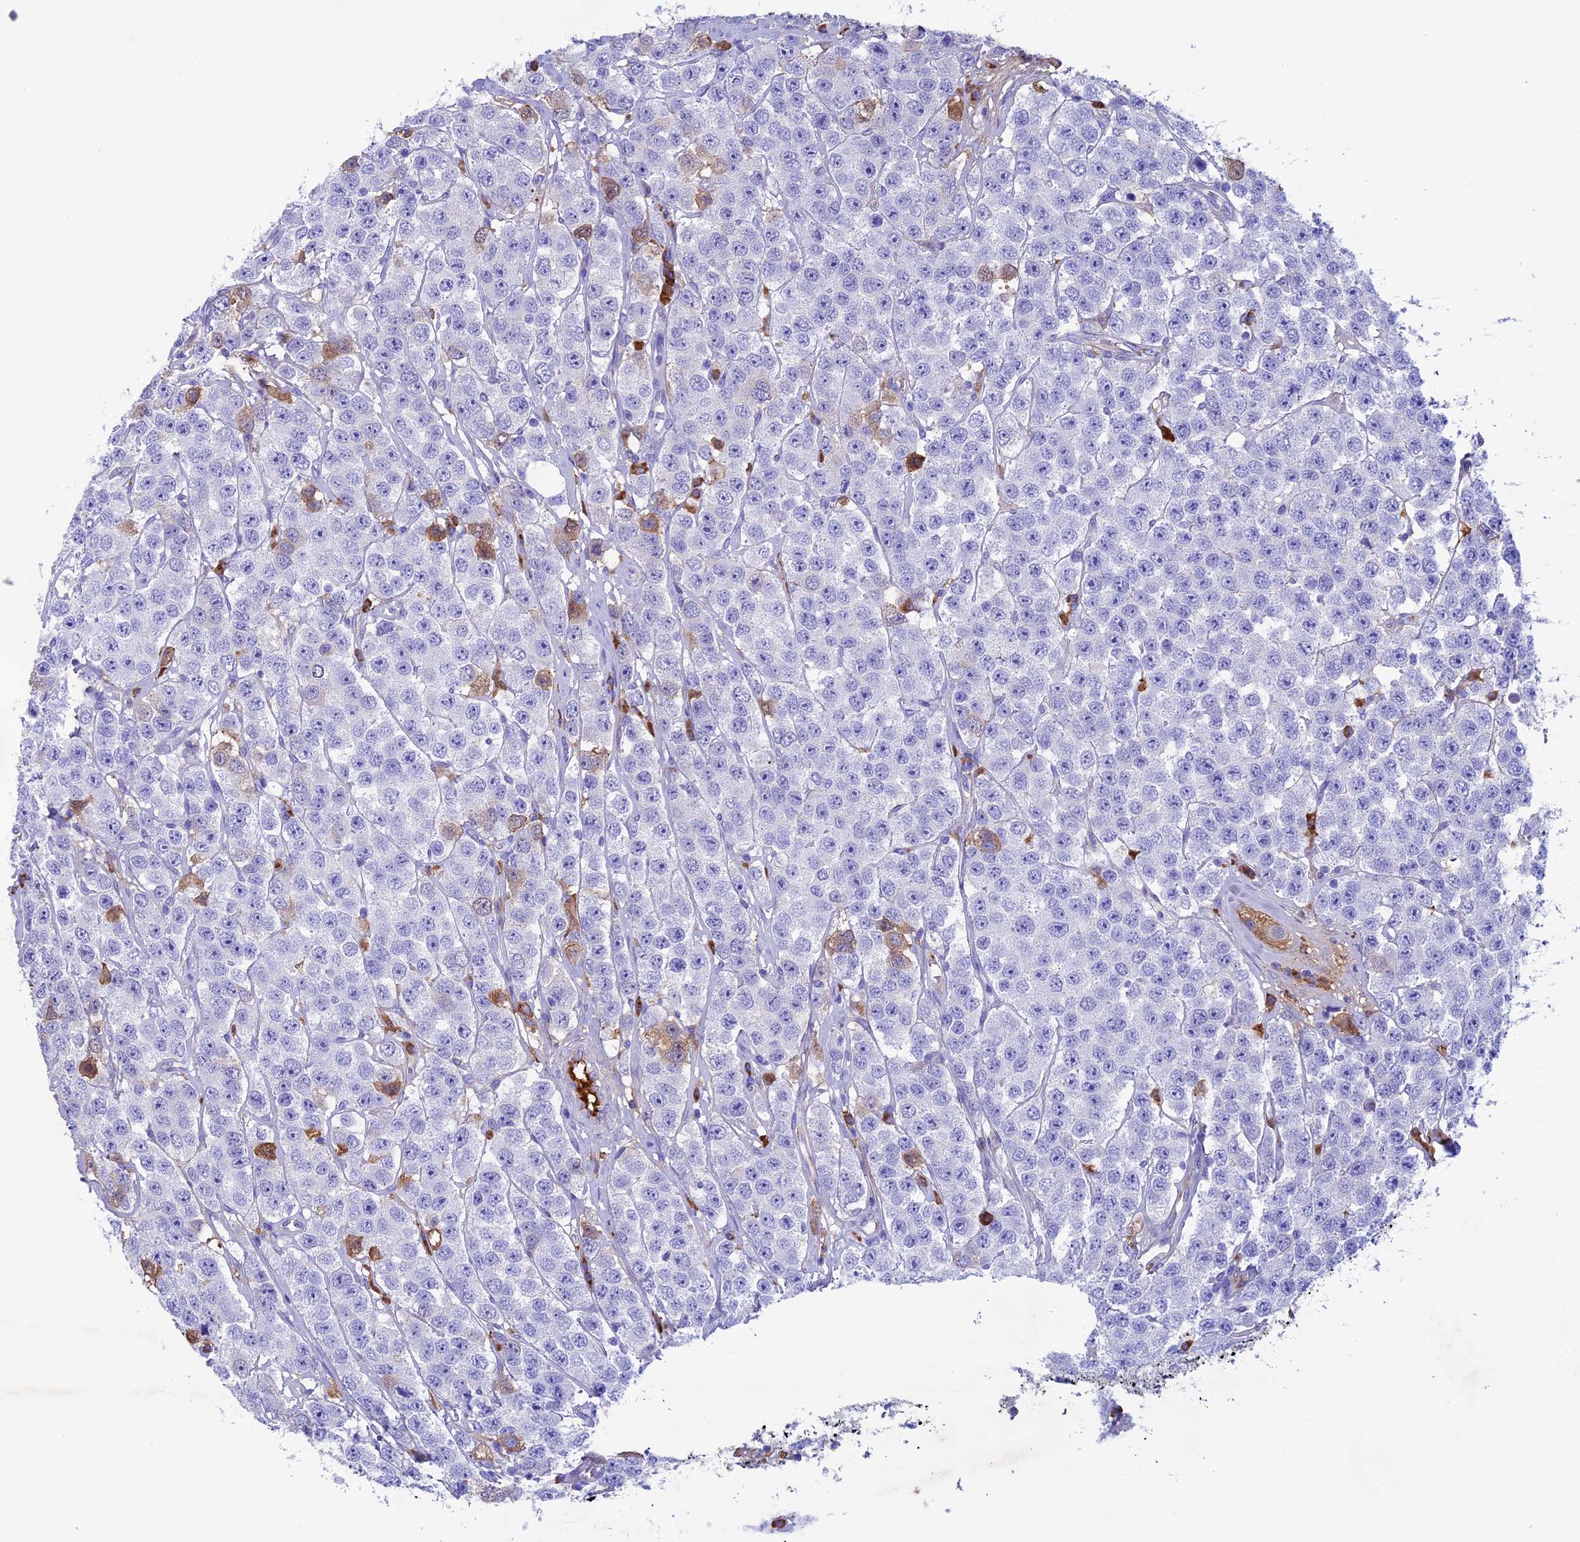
{"staining": {"intensity": "negative", "quantity": "none", "location": "none"}, "tissue": "testis cancer", "cell_type": "Tumor cells", "image_type": "cancer", "snomed": [{"axis": "morphology", "description": "Seminoma, NOS"}, {"axis": "topography", "description": "Testis"}], "caption": "A high-resolution histopathology image shows immunohistochemistry staining of testis seminoma, which displays no significant staining in tumor cells.", "gene": "IGSF6", "patient": {"sex": "male", "age": 28}}